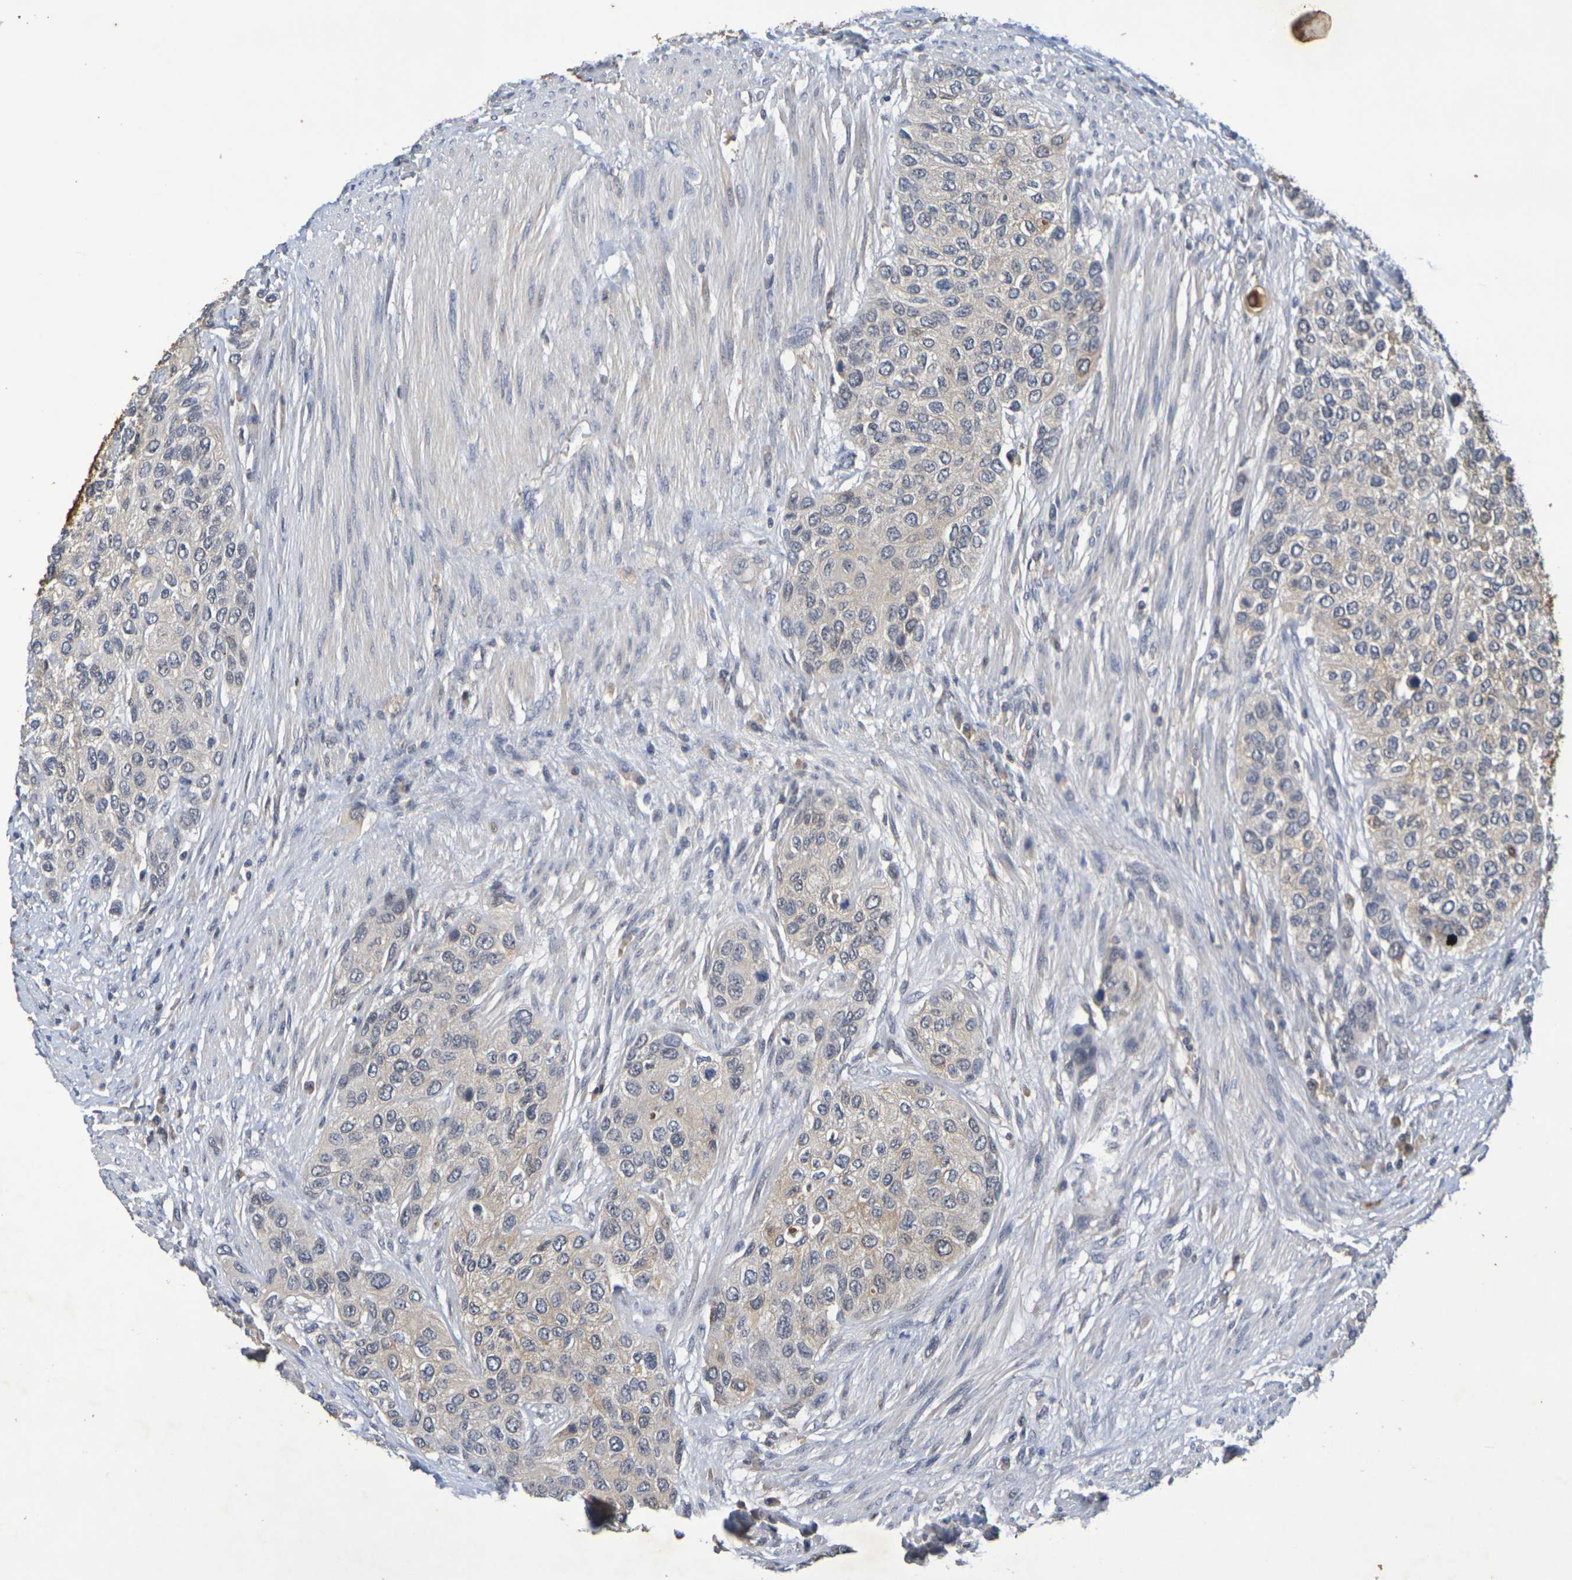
{"staining": {"intensity": "weak", "quantity": "25%-75%", "location": "cytoplasmic/membranous"}, "tissue": "urothelial cancer", "cell_type": "Tumor cells", "image_type": "cancer", "snomed": [{"axis": "morphology", "description": "Urothelial carcinoma, High grade"}, {"axis": "topography", "description": "Urinary bladder"}], "caption": "Immunohistochemical staining of high-grade urothelial carcinoma shows low levels of weak cytoplasmic/membranous expression in about 25%-75% of tumor cells.", "gene": "TERF2", "patient": {"sex": "female", "age": 56}}